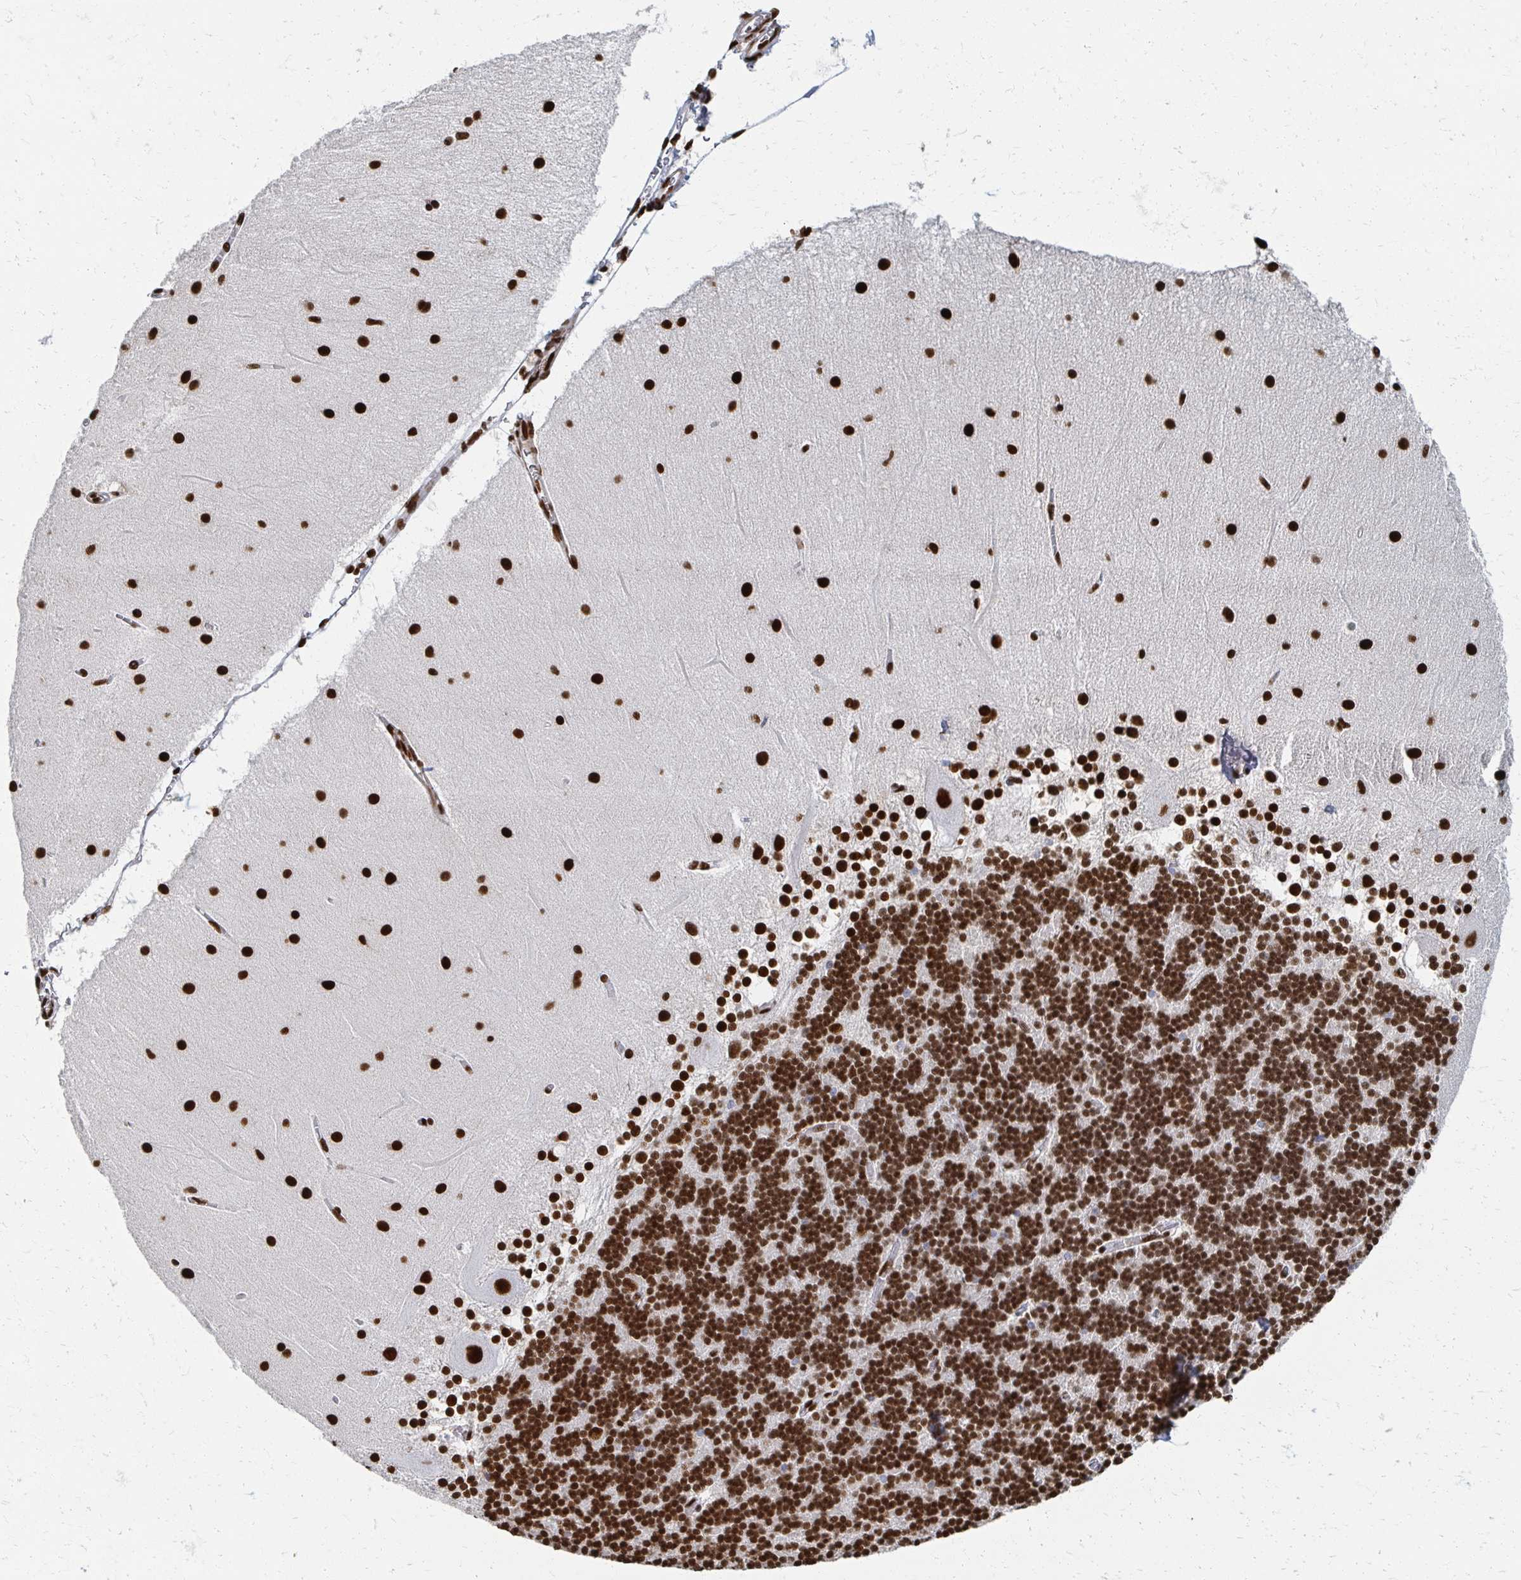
{"staining": {"intensity": "strong", "quantity": ">75%", "location": "nuclear"}, "tissue": "cerebellum", "cell_type": "Cells in granular layer", "image_type": "normal", "snomed": [{"axis": "morphology", "description": "Normal tissue, NOS"}, {"axis": "topography", "description": "Cerebellum"}], "caption": "Protein staining shows strong nuclear staining in approximately >75% of cells in granular layer in benign cerebellum. (DAB (3,3'-diaminobenzidine) IHC with brightfield microscopy, high magnification).", "gene": "RBBP4", "patient": {"sex": "female", "age": 54}}